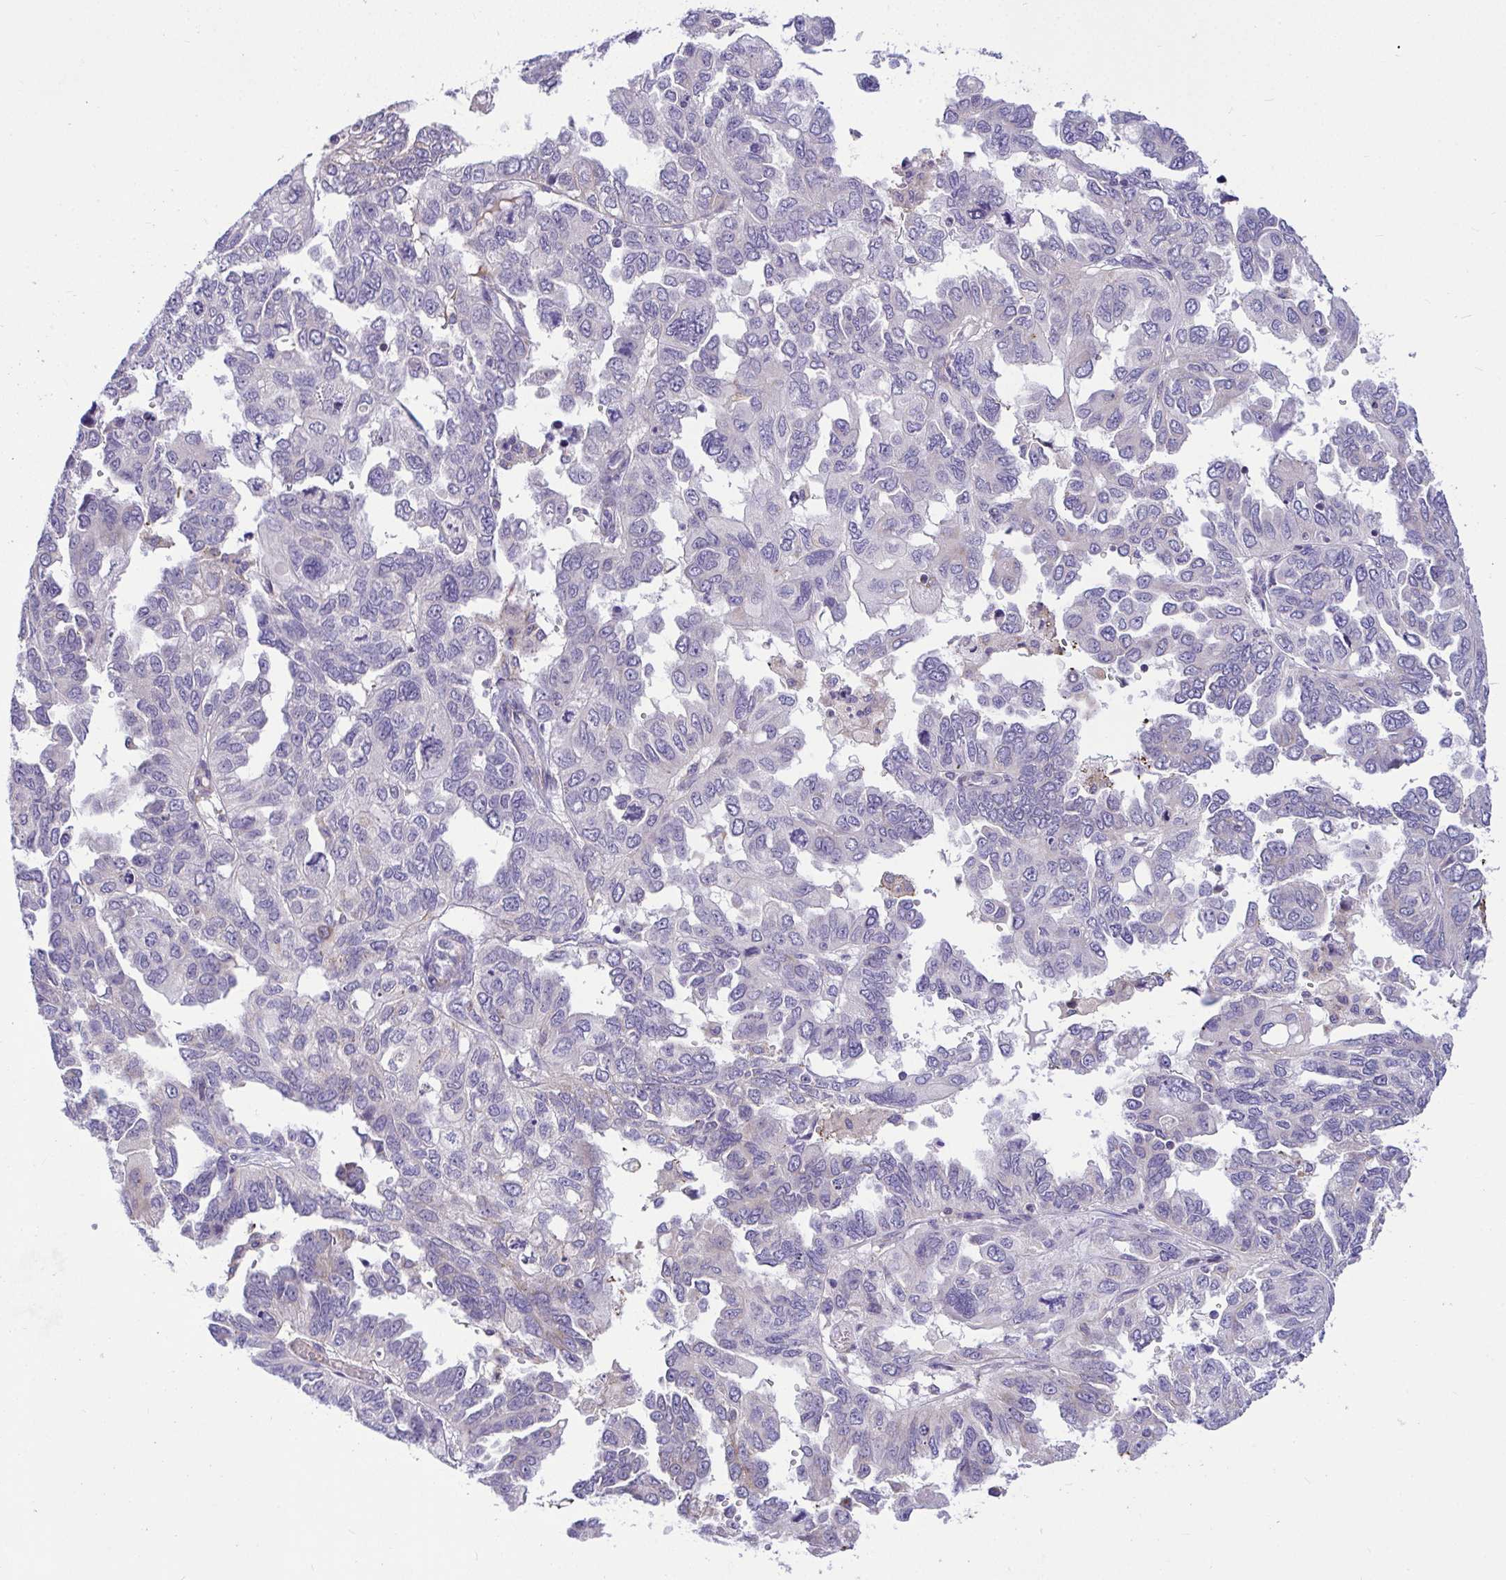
{"staining": {"intensity": "negative", "quantity": "none", "location": "none"}, "tissue": "ovarian cancer", "cell_type": "Tumor cells", "image_type": "cancer", "snomed": [{"axis": "morphology", "description": "Cystadenocarcinoma, serous, NOS"}, {"axis": "topography", "description": "Ovary"}], "caption": "Photomicrograph shows no significant protein expression in tumor cells of ovarian cancer.", "gene": "CEP63", "patient": {"sex": "female", "age": 53}}